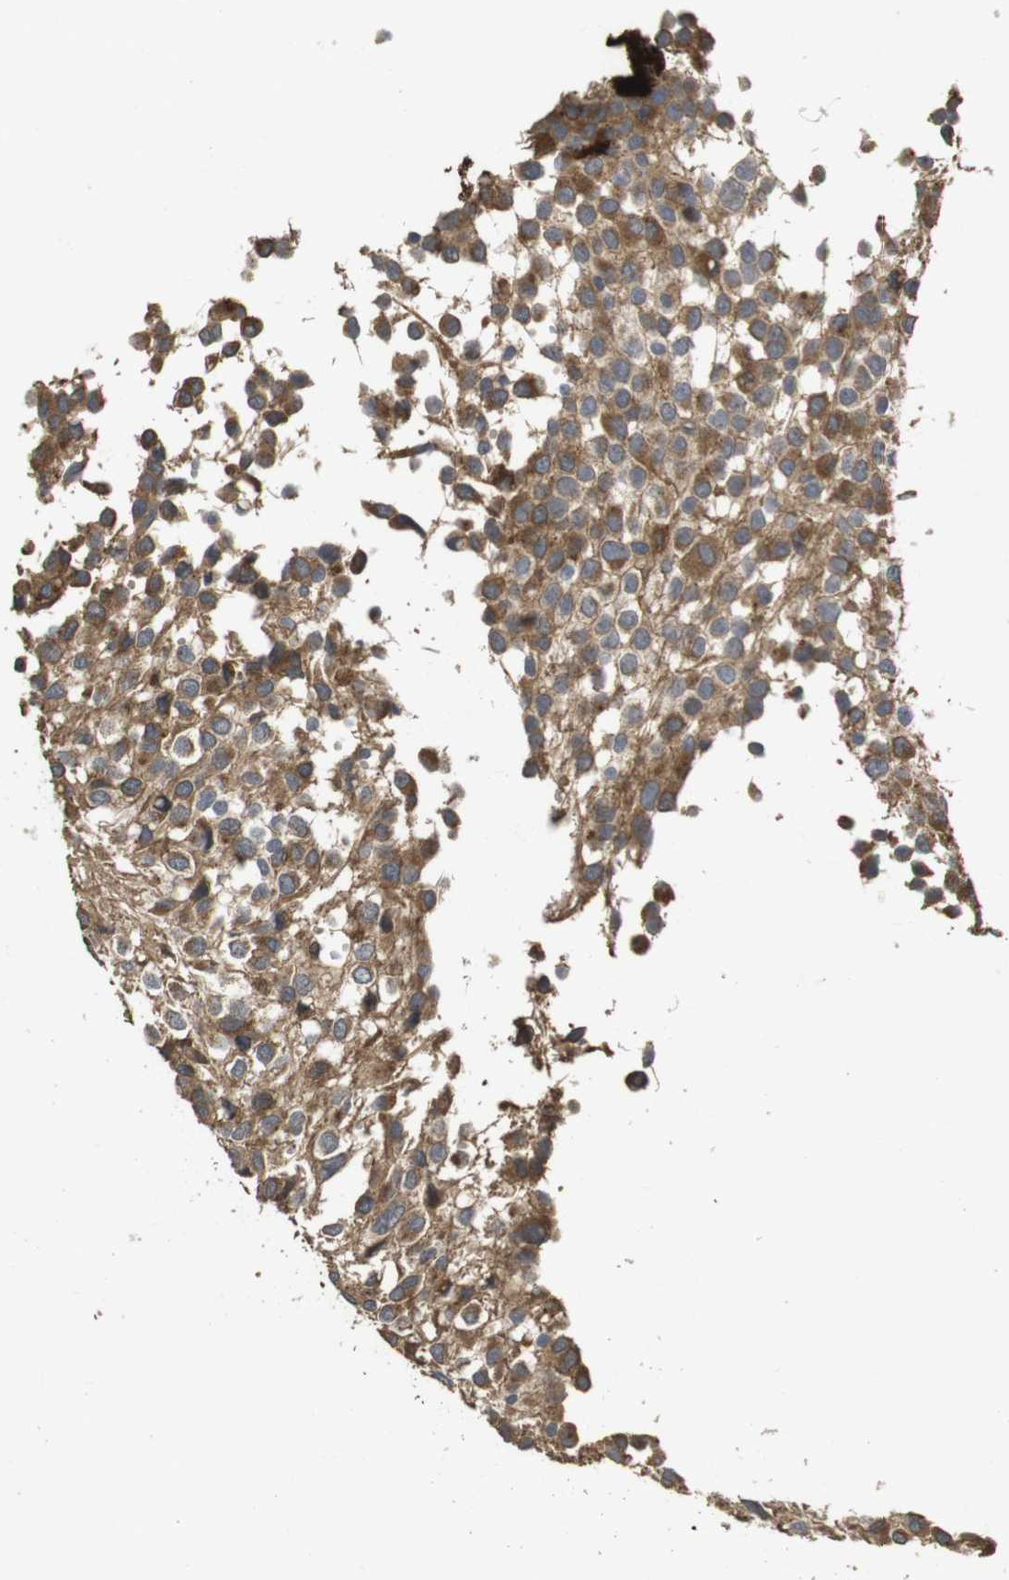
{"staining": {"intensity": "moderate", "quantity": "25%-75%", "location": "cytoplasmic/membranous"}, "tissue": "glioma", "cell_type": "Tumor cells", "image_type": "cancer", "snomed": [{"axis": "morphology", "description": "Glioma, malignant, High grade"}, {"axis": "topography", "description": "Brain"}], "caption": "This is an image of immunohistochemistry (IHC) staining of high-grade glioma (malignant), which shows moderate expression in the cytoplasmic/membranous of tumor cells.", "gene": "PCDHB10", "patient": {"sex": "male", "age": 32}}